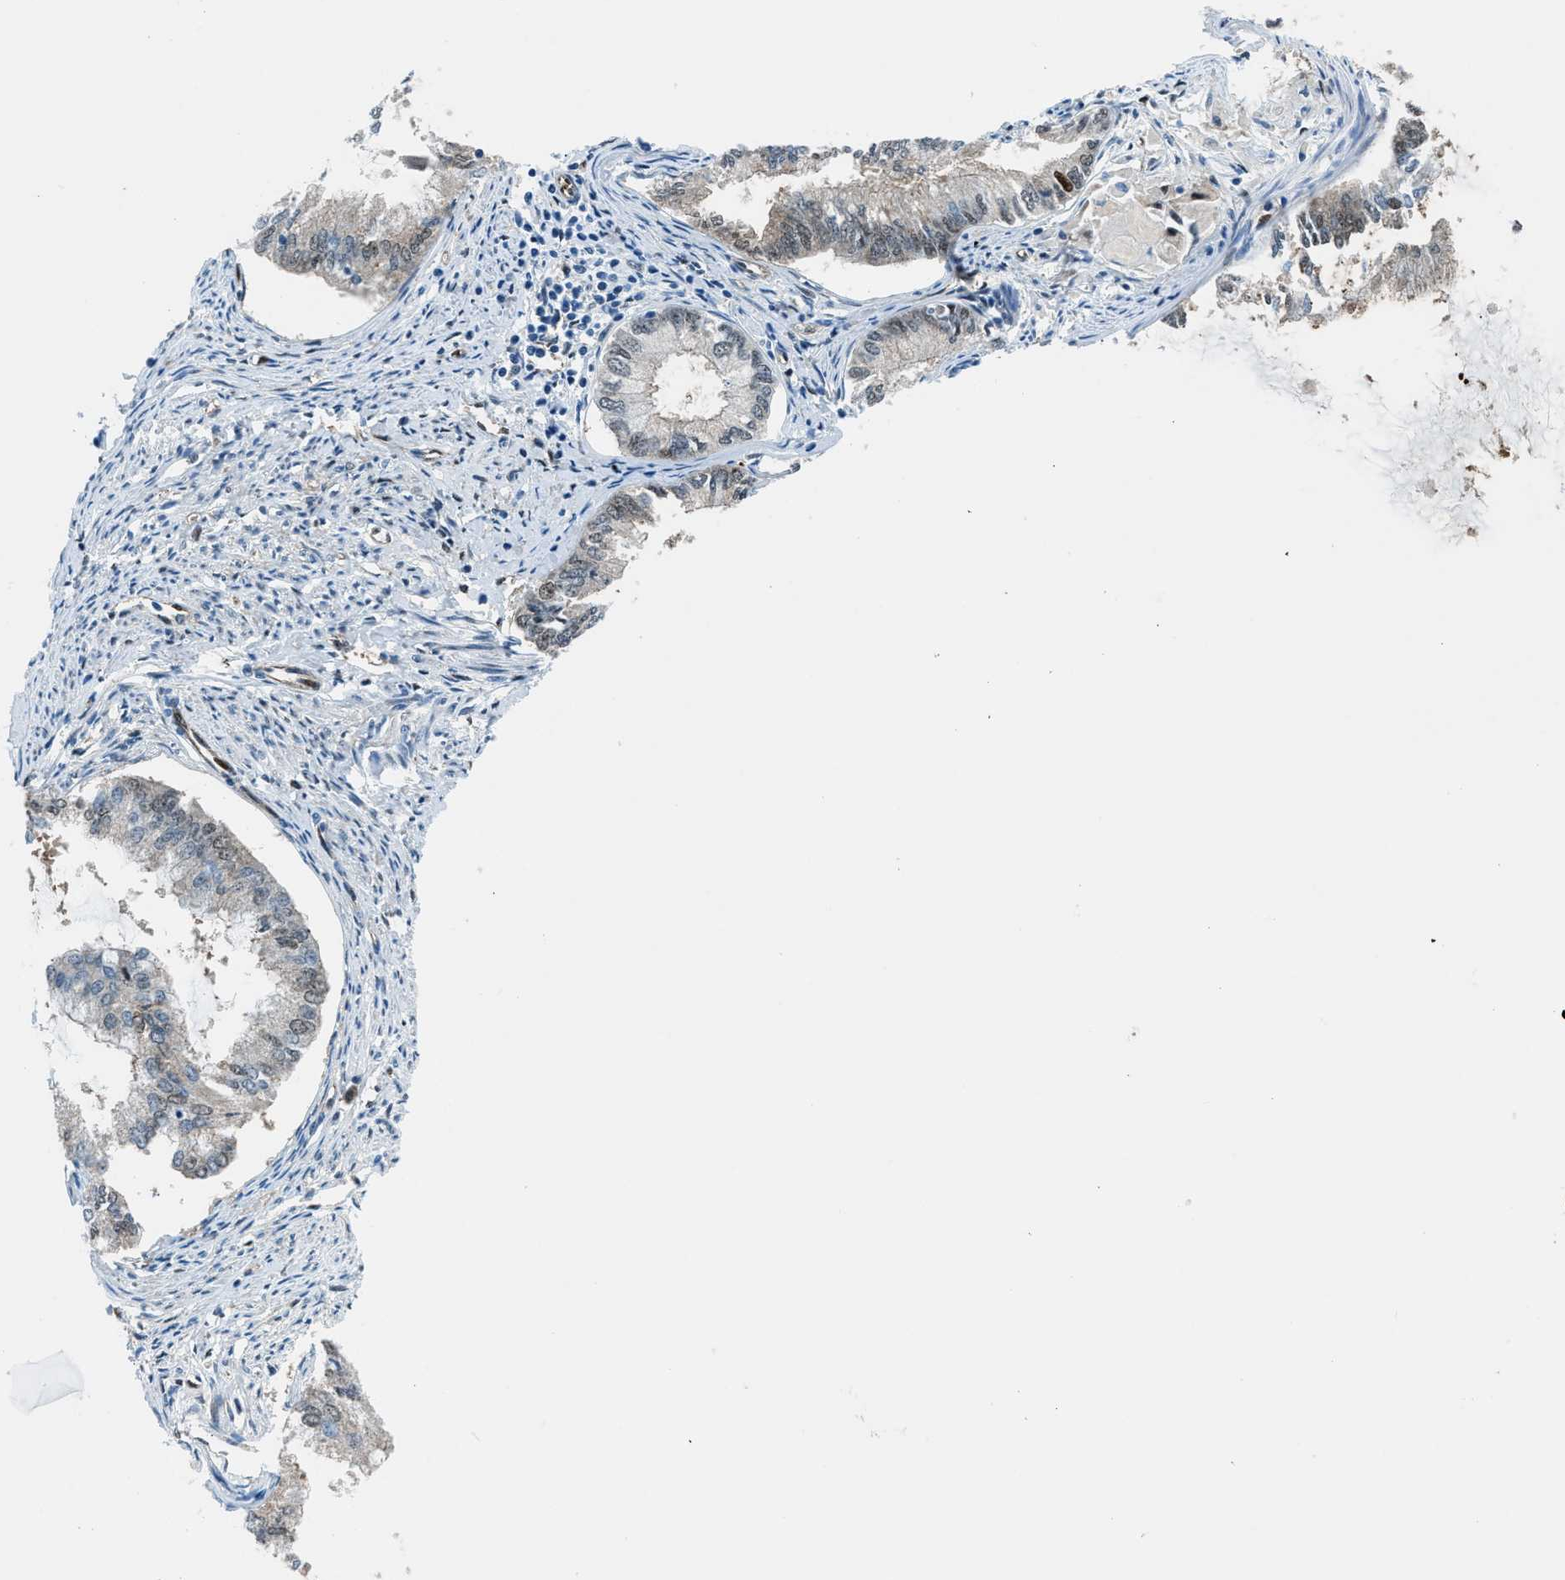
{"staining": {"intensity": "moderate", "quantity": "<25%", "location": "cytoplasmic/membranous,nuclear"}, "tissue": "endometrial cancer", "cell_type": "Tumor cells", "image_type": "cancer", "snomed": [{"axis": "morphology", "description": "Adenocarcinoma, NOS"}, {"axis": "topography", "description": "Endometrium"}], "caption": "Immunohistochemical staining of human endometrial cancer (adenocarcinoma) exhibits low levels of moderate cytoplasmic/membranous and nuclear staining in approximately <25% of tumor cells.", "gene": "YWHAE", "patient": {"sex": "female", "age": 86}}